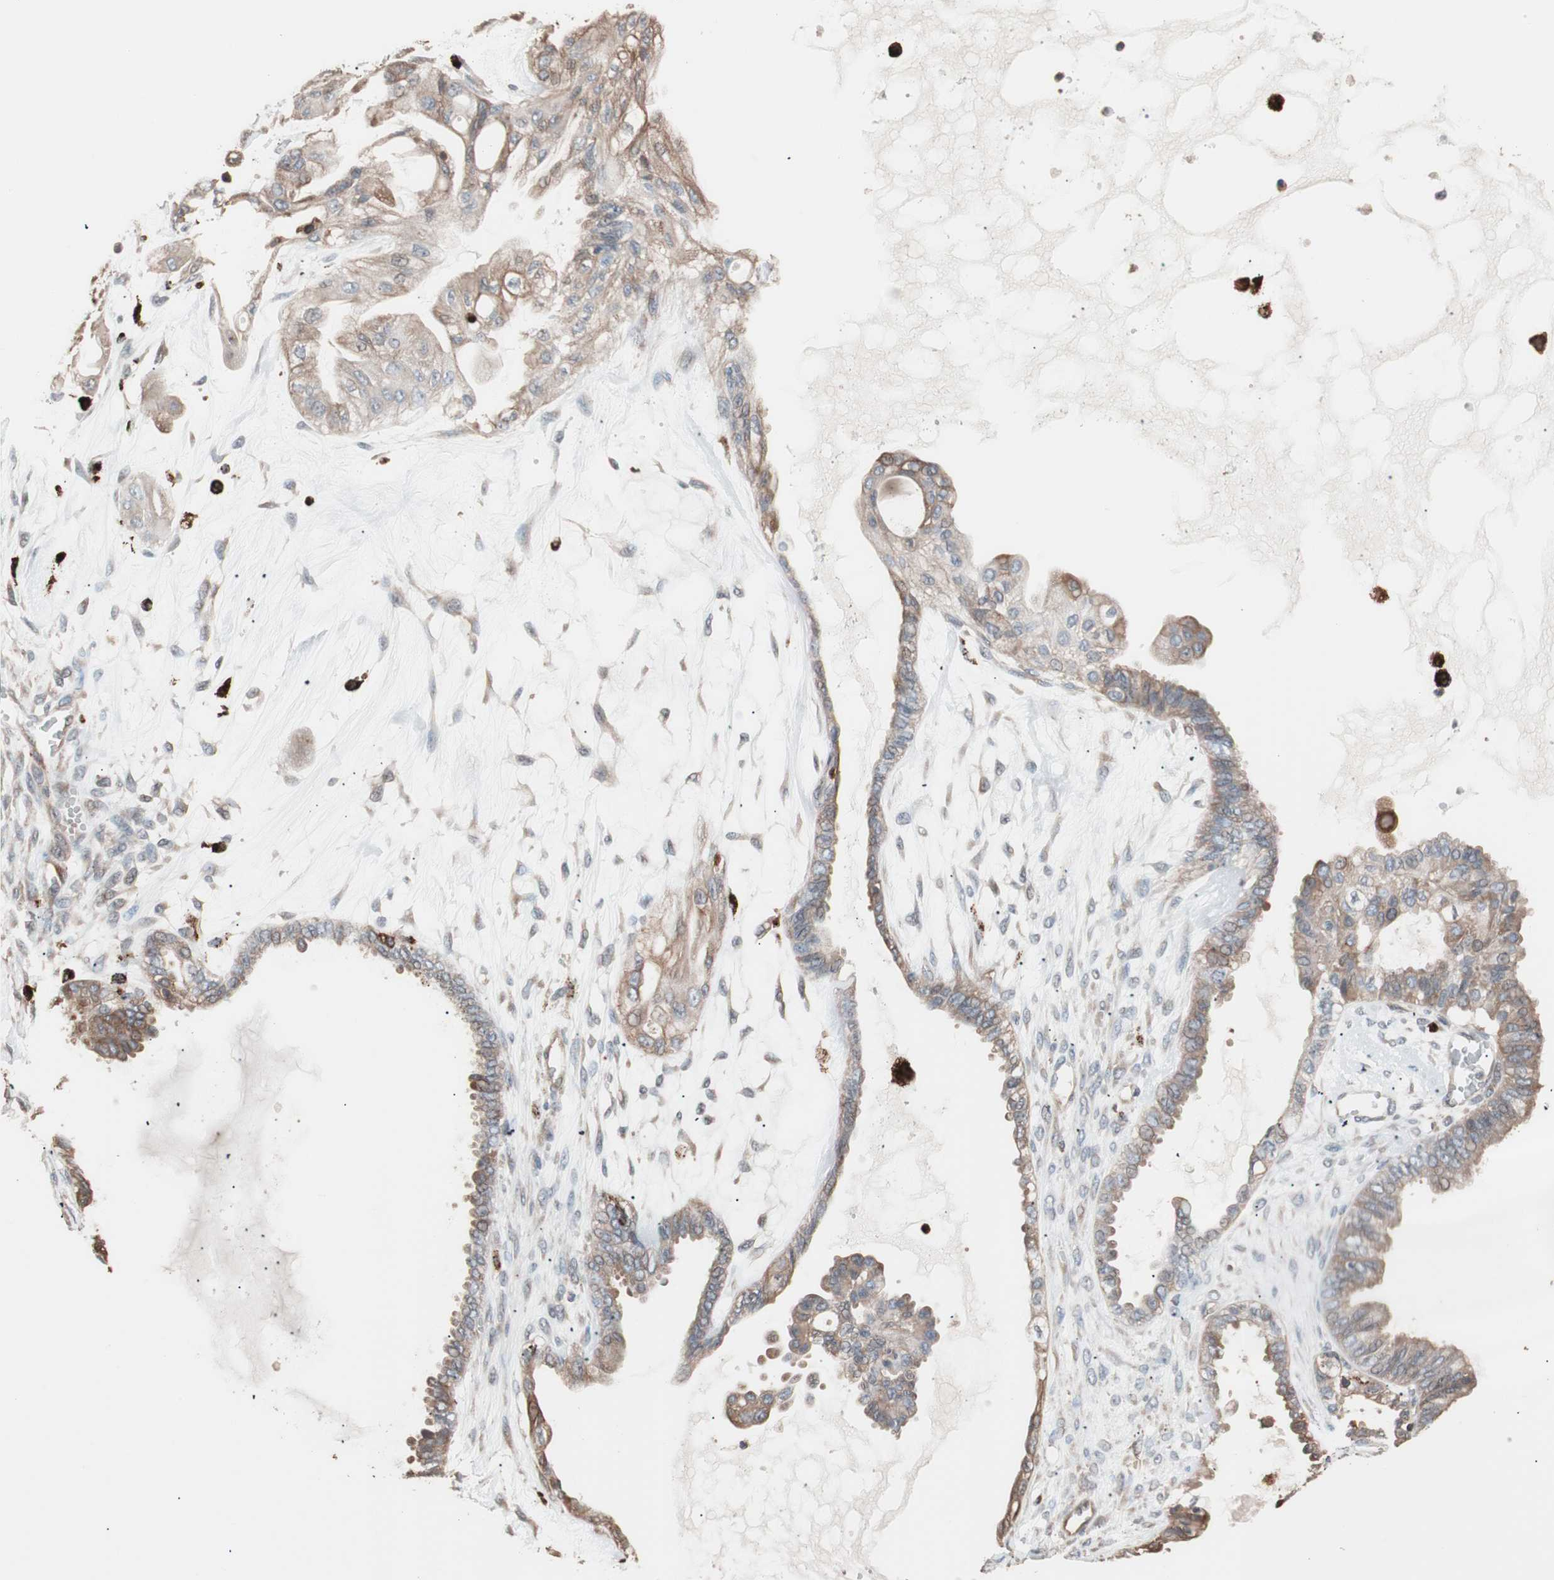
{"staining": {"intensity": "moderate", "quantity": "25%-75%", "location": "cytoplasmic/membranous"}, "tissue": "ovarian cancer", "cell_type": "Tumor cells", "image_type": "cancer", "snomed": [{"axis": "morphology", "description": "Carcinoma, NOS"}, {"axis": "morphology", "description": "Carcinoma, endometroid"}, {"axis": "topography", "description": "Ovary"}], "caption": "Endometroid carcinoma (ovarian) stained for a protein reveals moderate cytoplasmic/membranous positivity in tumor cells.", "gene": "CCT3", "patient": {"sex": "female", "age": 50}}